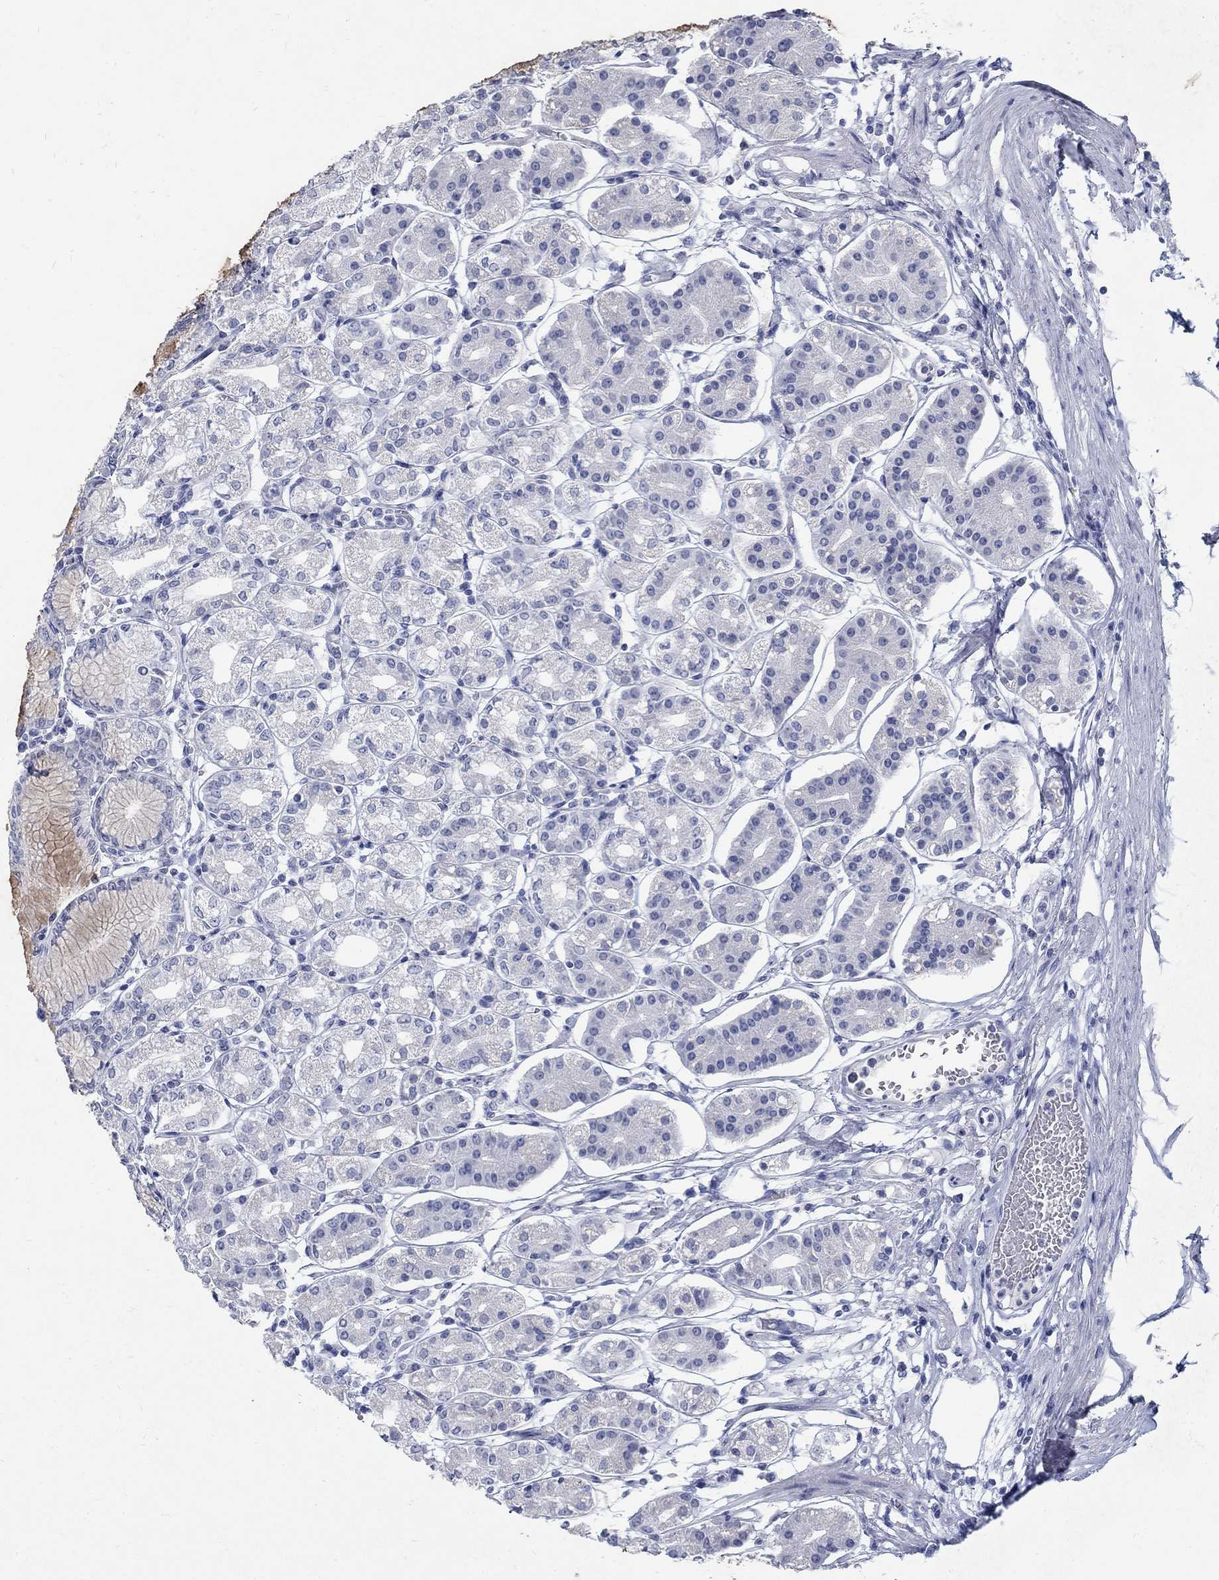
{"staining": {"intensity": "moderate", "quantity": "<25%", "location": "cytoplasmic/membranous"}, "tissue": "stomach", "cell_type": "Glandular cells", "image_type": "normal", "snomed": [{"axis": "morphology", "description": "Normal tissue, NOS"}, {"axis": "topography", "description": "Skeletal muscle"}, {"axis": "topography", "description": "Stomach"}], "caption": "Immunohistochemical staining of normal stomach shows low levels of moderate cytoplasmic/membranous staining in approximately <25% of glandular cells. The protein of interest is shown in brown color, while the nuclei are stained blue.", "gene": "RFTN2", "patient": {"sex": "female", "age": 57}}